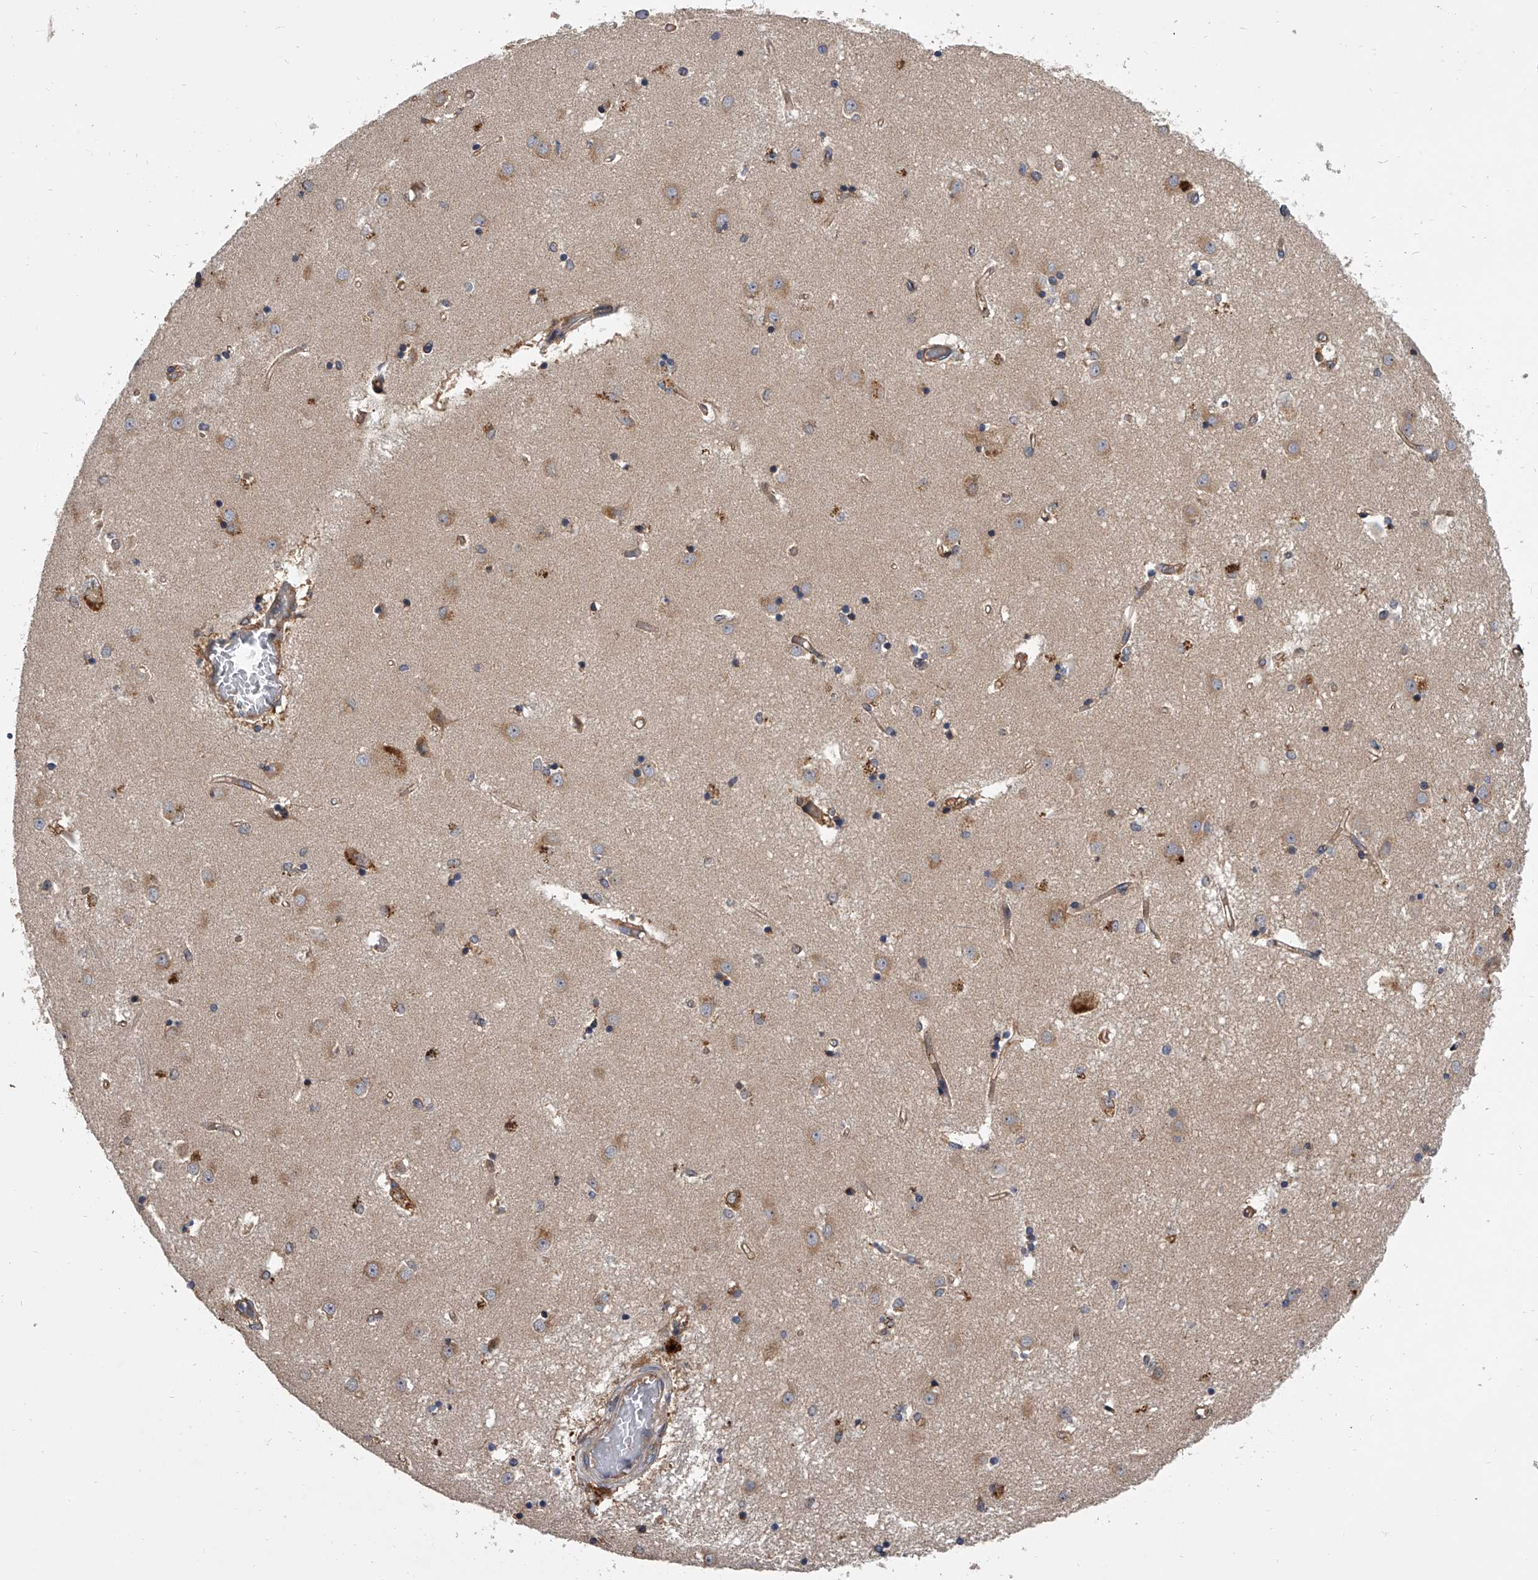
{"staining": {"intensity": "weak", "quantity": "25%-75%", "location": "cytoplasmic/membranous"}, "tissue": "caudate", "cell_type": "Glial cells", "image_type": "normal", "snomed": [{"axis": "morphology", "description": "Normal tissue, NOS"}, {"axis": "topography", "description": "Lateral ventricle wall"}], "caption": "Immunohistochemistry (IHC) of benign human caudate displays low levels of weak cytoplasmic/membranous staining in approximately 25%-75% of glial cells. (IHC, brightfield microscopy, high magnification).", "gene": "EXOC4", "patient": {"sex": "male", "age": 45}}